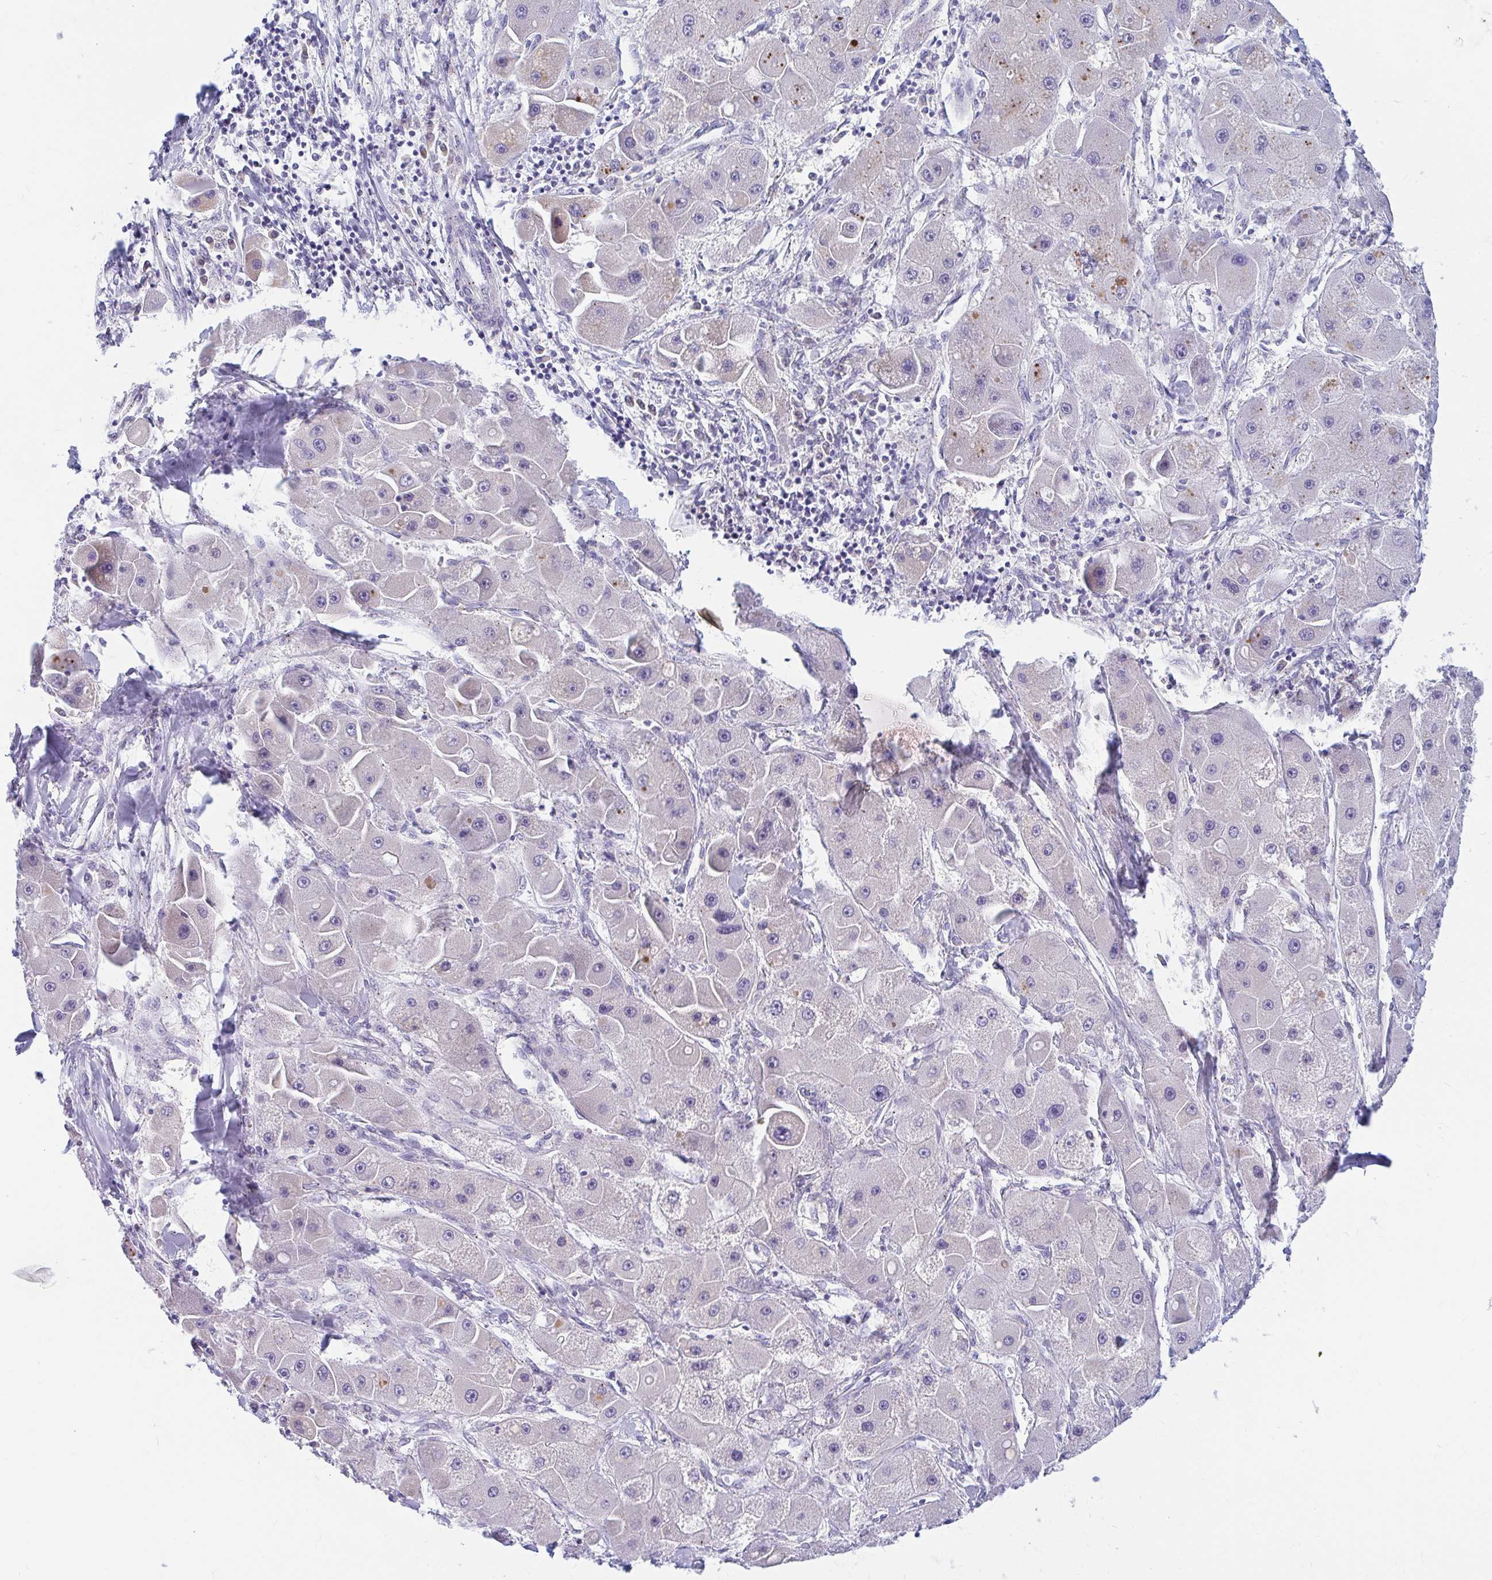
{"staining": {"intensity": "moderate", "quantity": "<25%", "location": "cytoplasmic/membranous"}, "tissue": "liver cancer", "cell_type": "Tumor cells", "image_type": "cancer", "snomed": [{"axis": "morphology", "description": "Carcinoma, Hepatocellular, NOS"}, {"axis": "topography", "description": "Liver"}], "caption": "Tumor cells reveal low levels of moderate cytoplasmic/membranous expression in approximately <25% of cells in liver hepatocellular carcinoma.", "gene": "RADIL", "patient": {"sex": "male", "age": 24}}